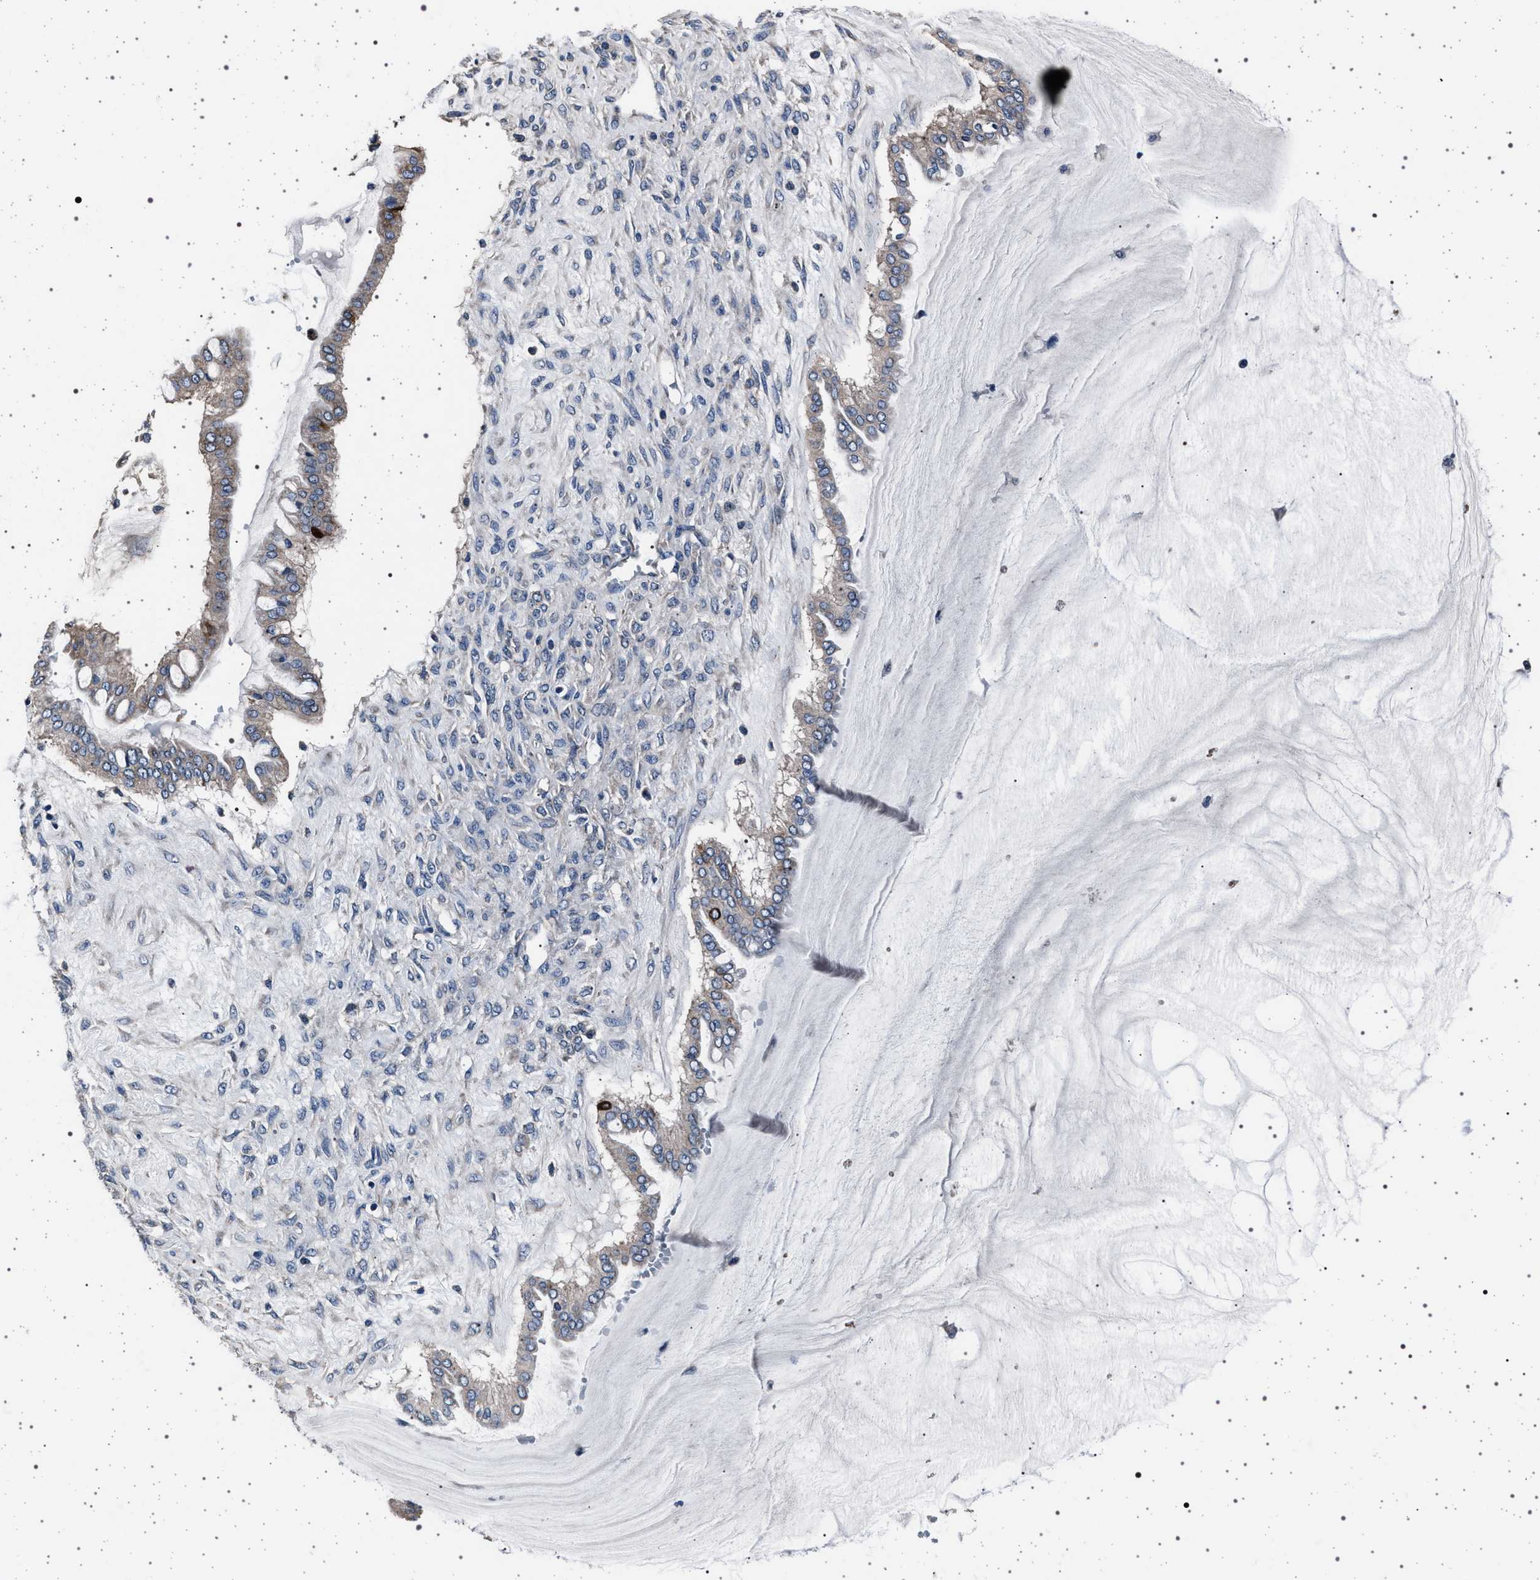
{"staining": {"intensity": "weak", "quantity": "<25%", "location": "cytoplasmic/membranous"}, "tissue": "ovarian cancer", "cell_type": "Tumor cells", "image_type": "cancer", "snomed": [{"axis": "morphology", "description": "Cystadenocarcinoma, mucinous, NOS"}, {"axis": "topography", "description": "Ovary"}], "caption": "Immunohistochemistry (IHC) of human ovarian mucinous cystadenocarcinoma shows no expression in tumor cells. (DAB immunohistochemistry (IHC) visualized using brightfield microscopy, high magnification).", "gene": "MAP3K2", "patient": {"sex": "female", "age": 73}}